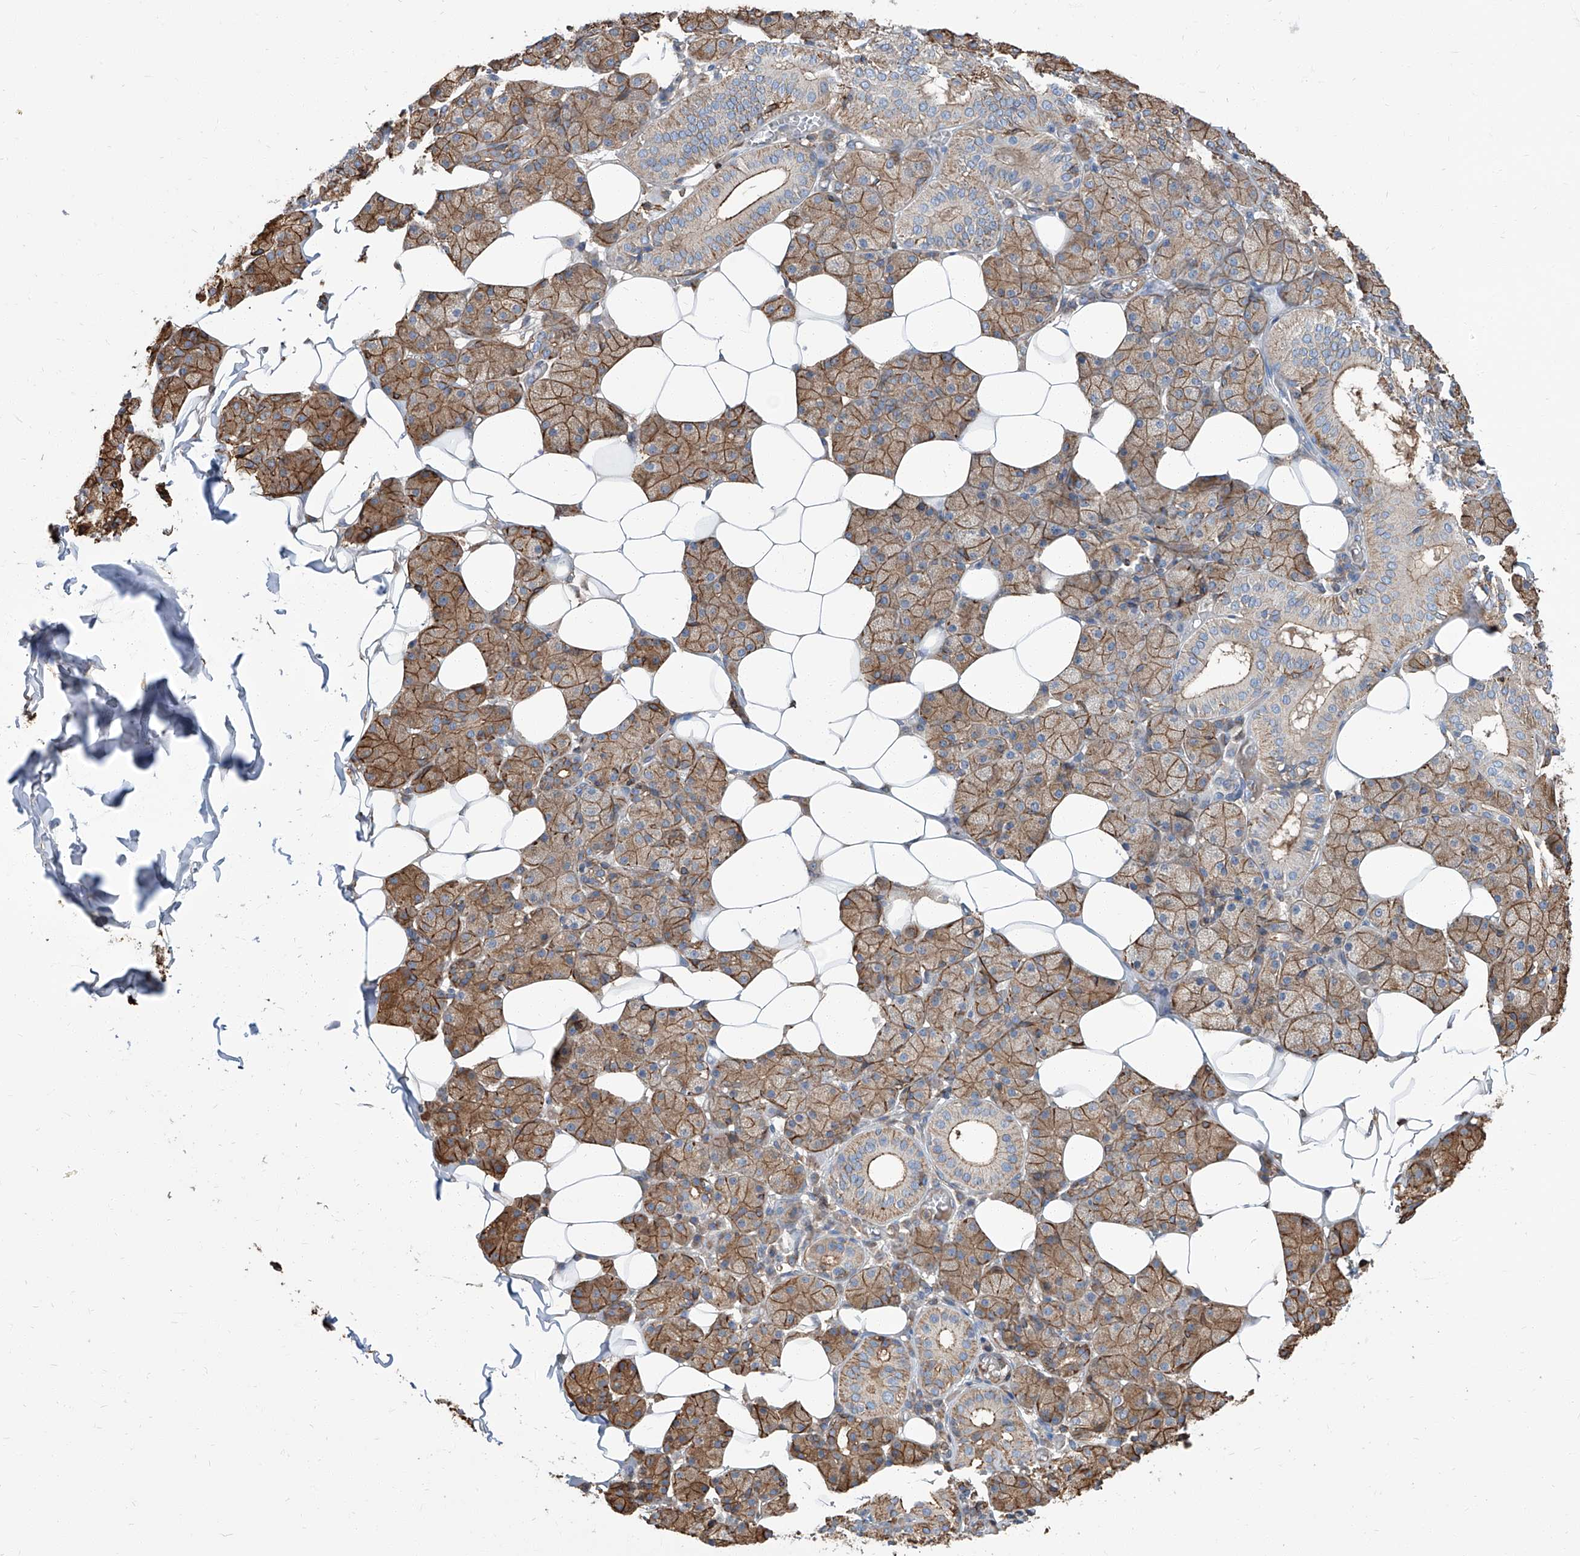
{"staining": {"intensity": "moderate", "quantity": "25%-75%", "location": "cytoplasmic/membranous"}, "tissue": "salivary gland", "cell_type": "Glandular cells", "image_type": "normal", "snomed": [{"axis": "morphology", "description": "Normal tissue, NOS"}, {"axis": "topography", "description": "Salivary gland"}], "caption": "Protein staining of normal salivary gland demonstrates moderate cytoplasmic/membranous expression in about 25%-75% of glandular cells. (Brightfield microscopy of DAB IHC at high magnification).", "gene": "PIEZO2", "patient": {"sex": "female", "age": 33}}